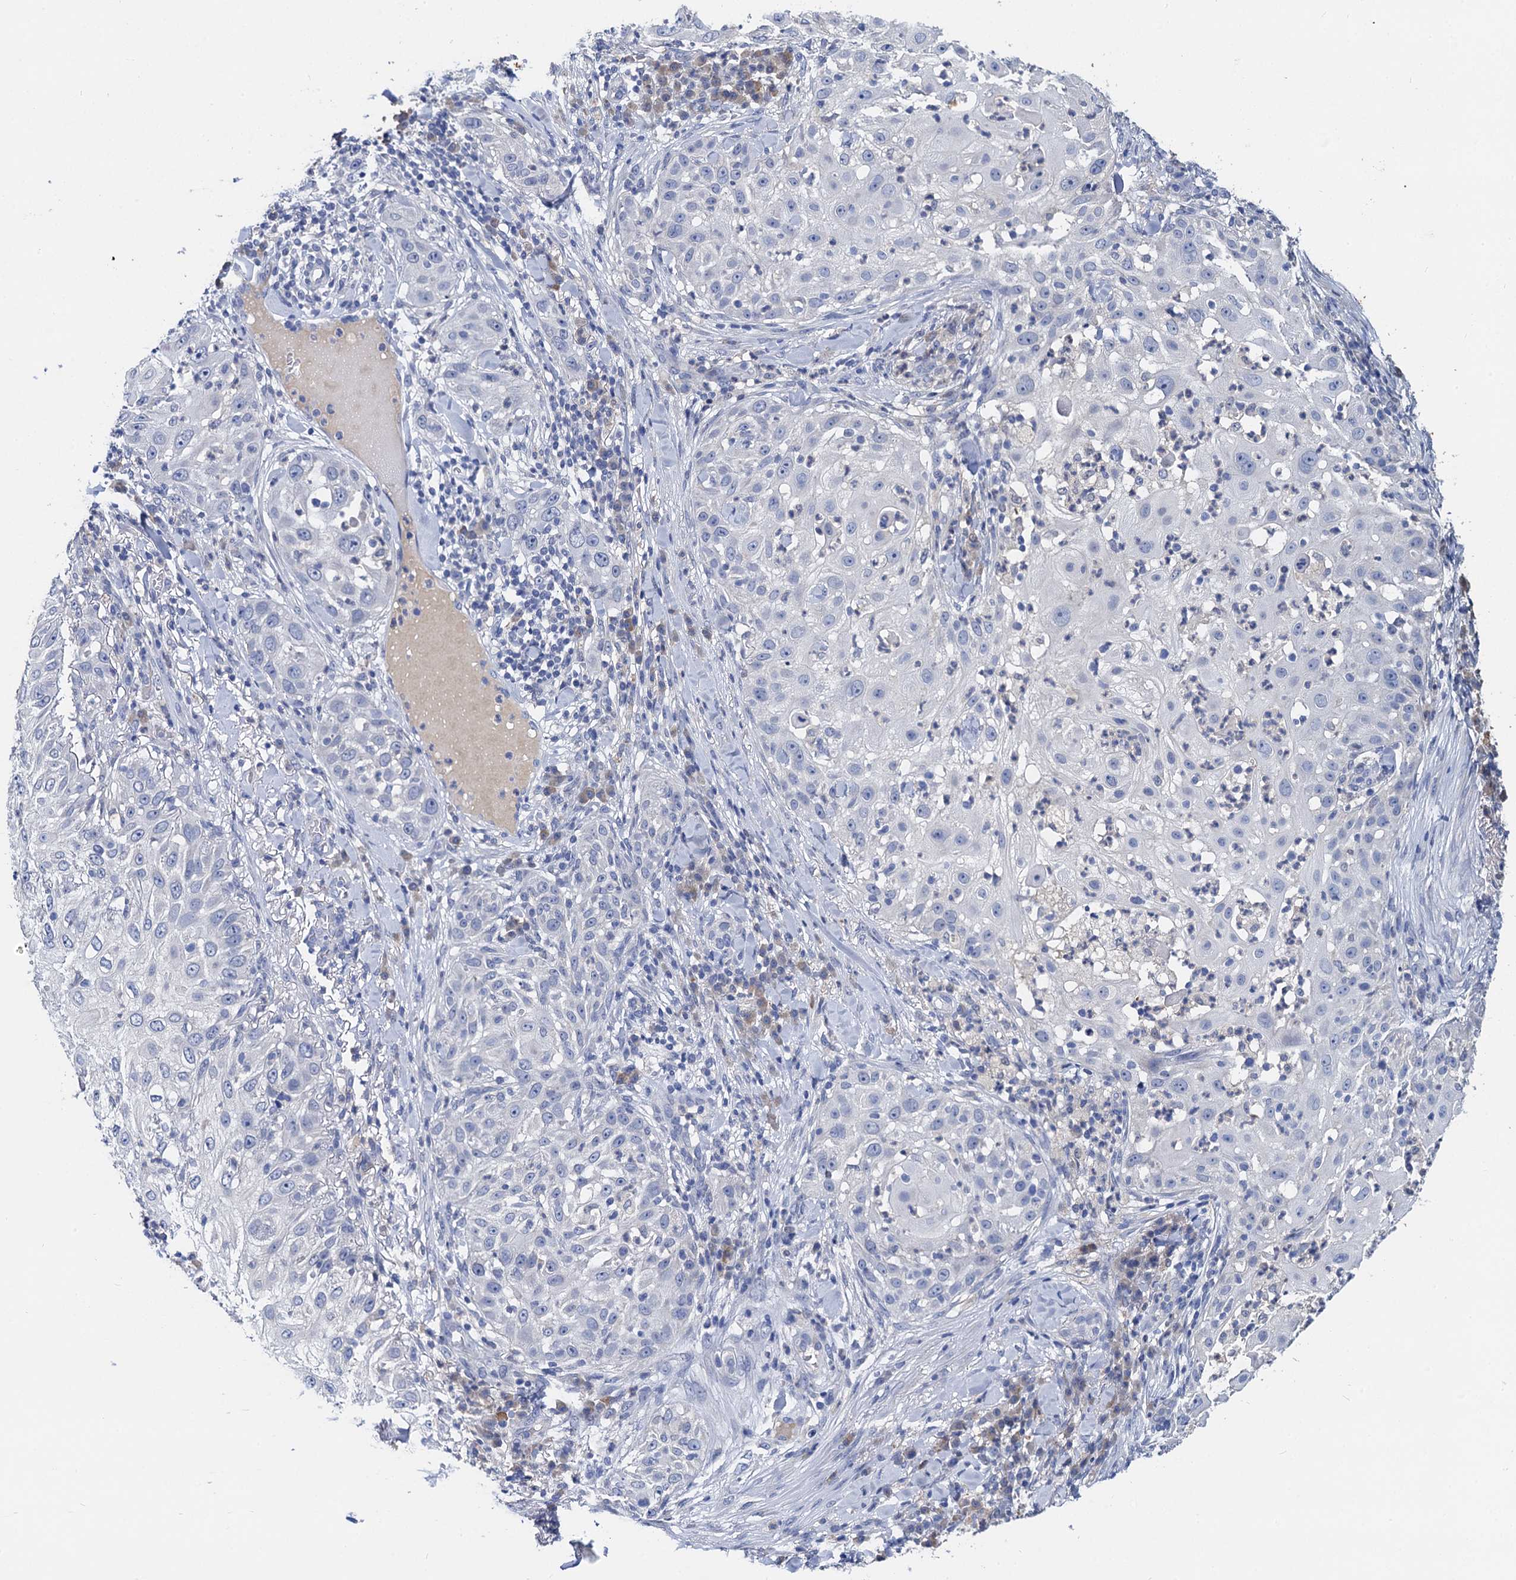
{"staining": {"intensity": "negative", "quantity": "none", "location": "none"}, "tissue": "skin cancer", "cell_type": "Tumor cells", "image_type": "cancer", "snomed": [{"axis": "morphology", "description": "Squamous cell carcinoma, NOS"}, {"axis": "topography", "description": "Skin"}], "caption": "High magnification brightfield microscopy of skin cancer stained with DAB (brown) and counterstained with hematoxylin (blue): tumor cells show no significant staining.", "gene": "TMEM39B", "patient": {"sex": "female", "age": 44}}